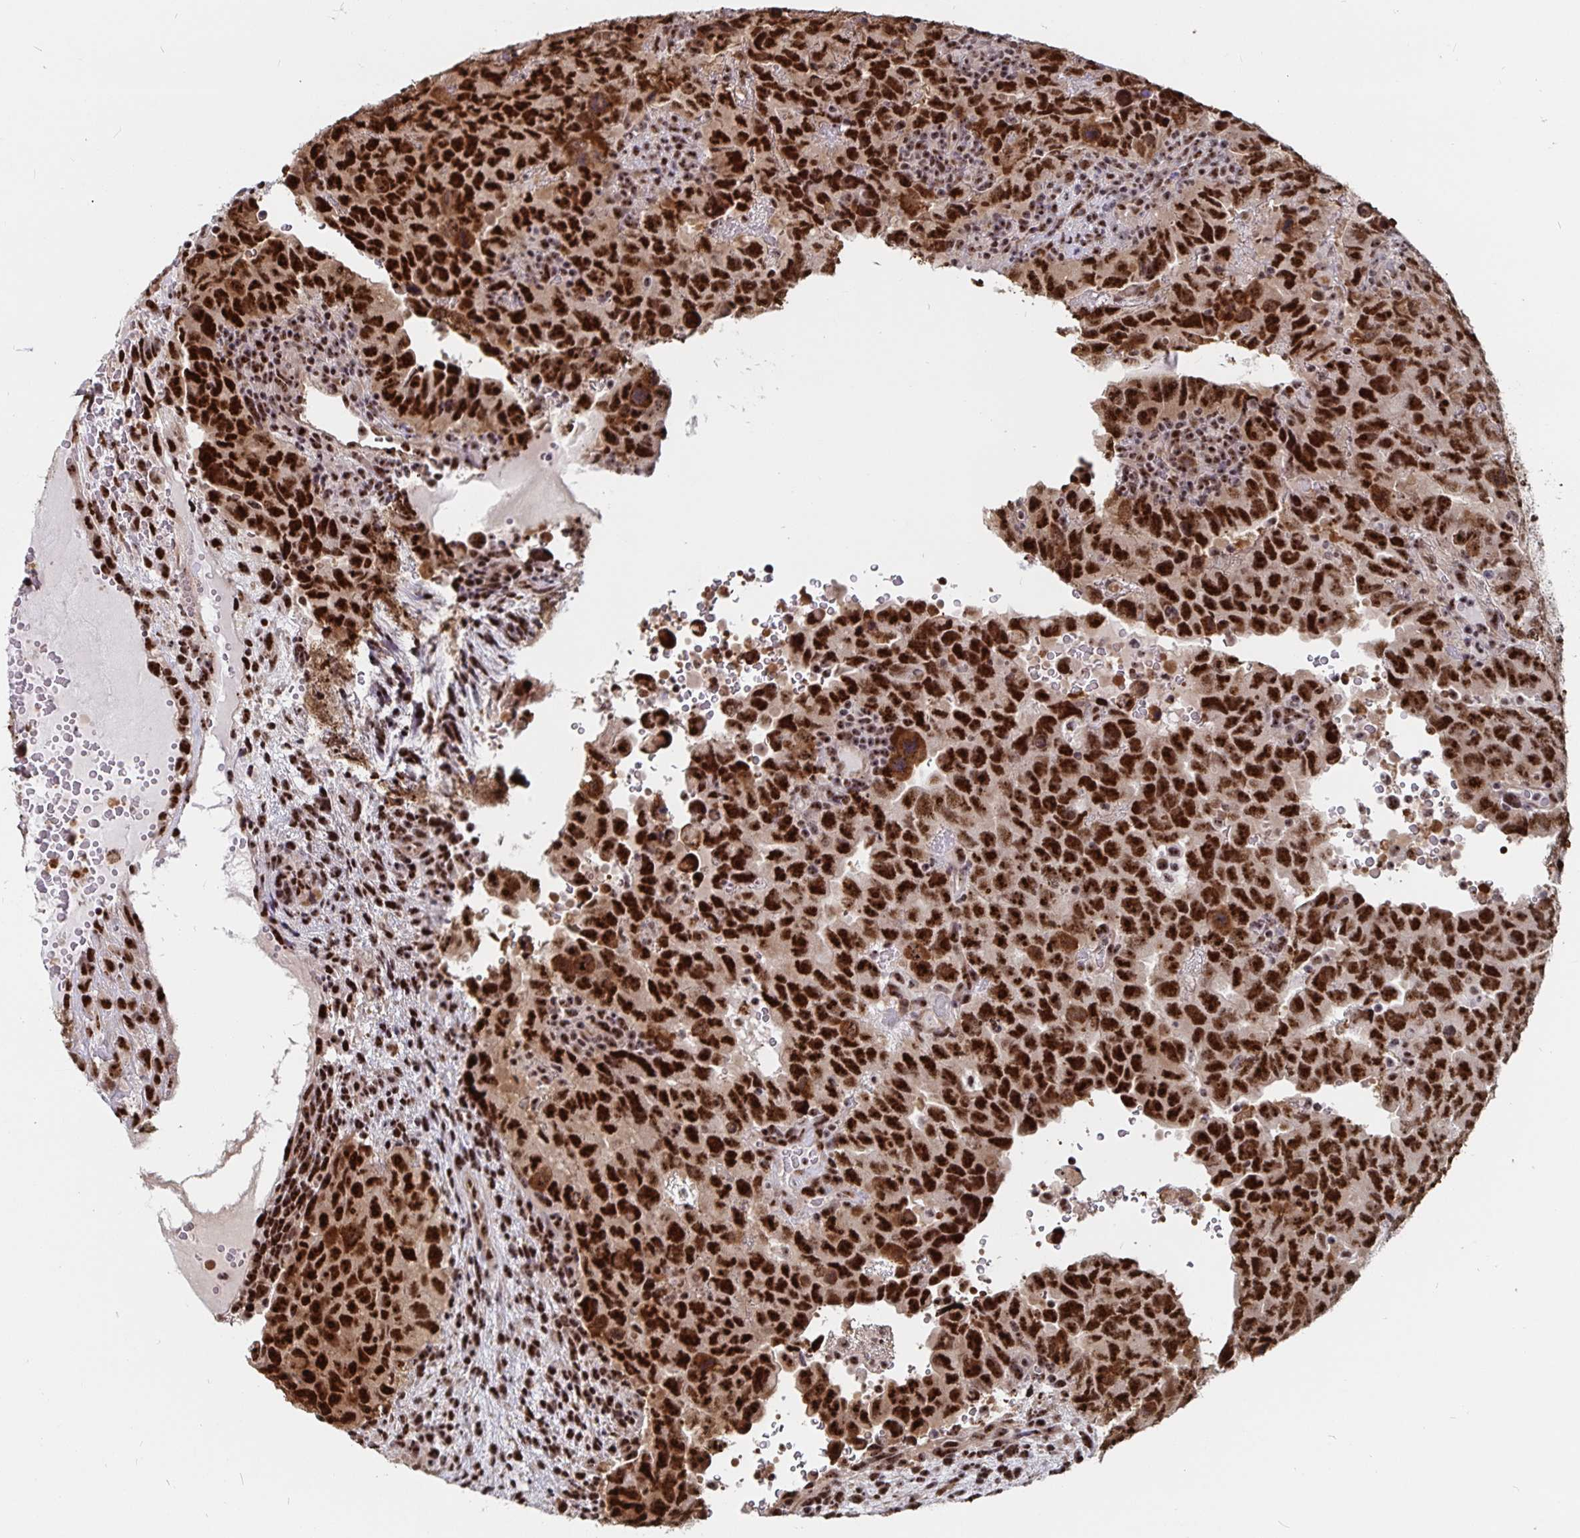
{"staining": {"intensity": "strong", "quantity": ">75%", "location": "nuclear"}, "tissue": "testis cancer", "cell_type": "Tumor cells", "image_type": "cancer", "snomed": [{"axis": "morphology", "description": "Carcinoma, Embryonal, NOS"}, {"axis": "topography", "description": "Testis"}], "caption": "Protein expression analysis of human testis embryonal carcinoma reveals strong nuclear expression in about >75% of tumor cells.", "gene": "LAS1L", "patient": {"sex": "male", "age": 24}}